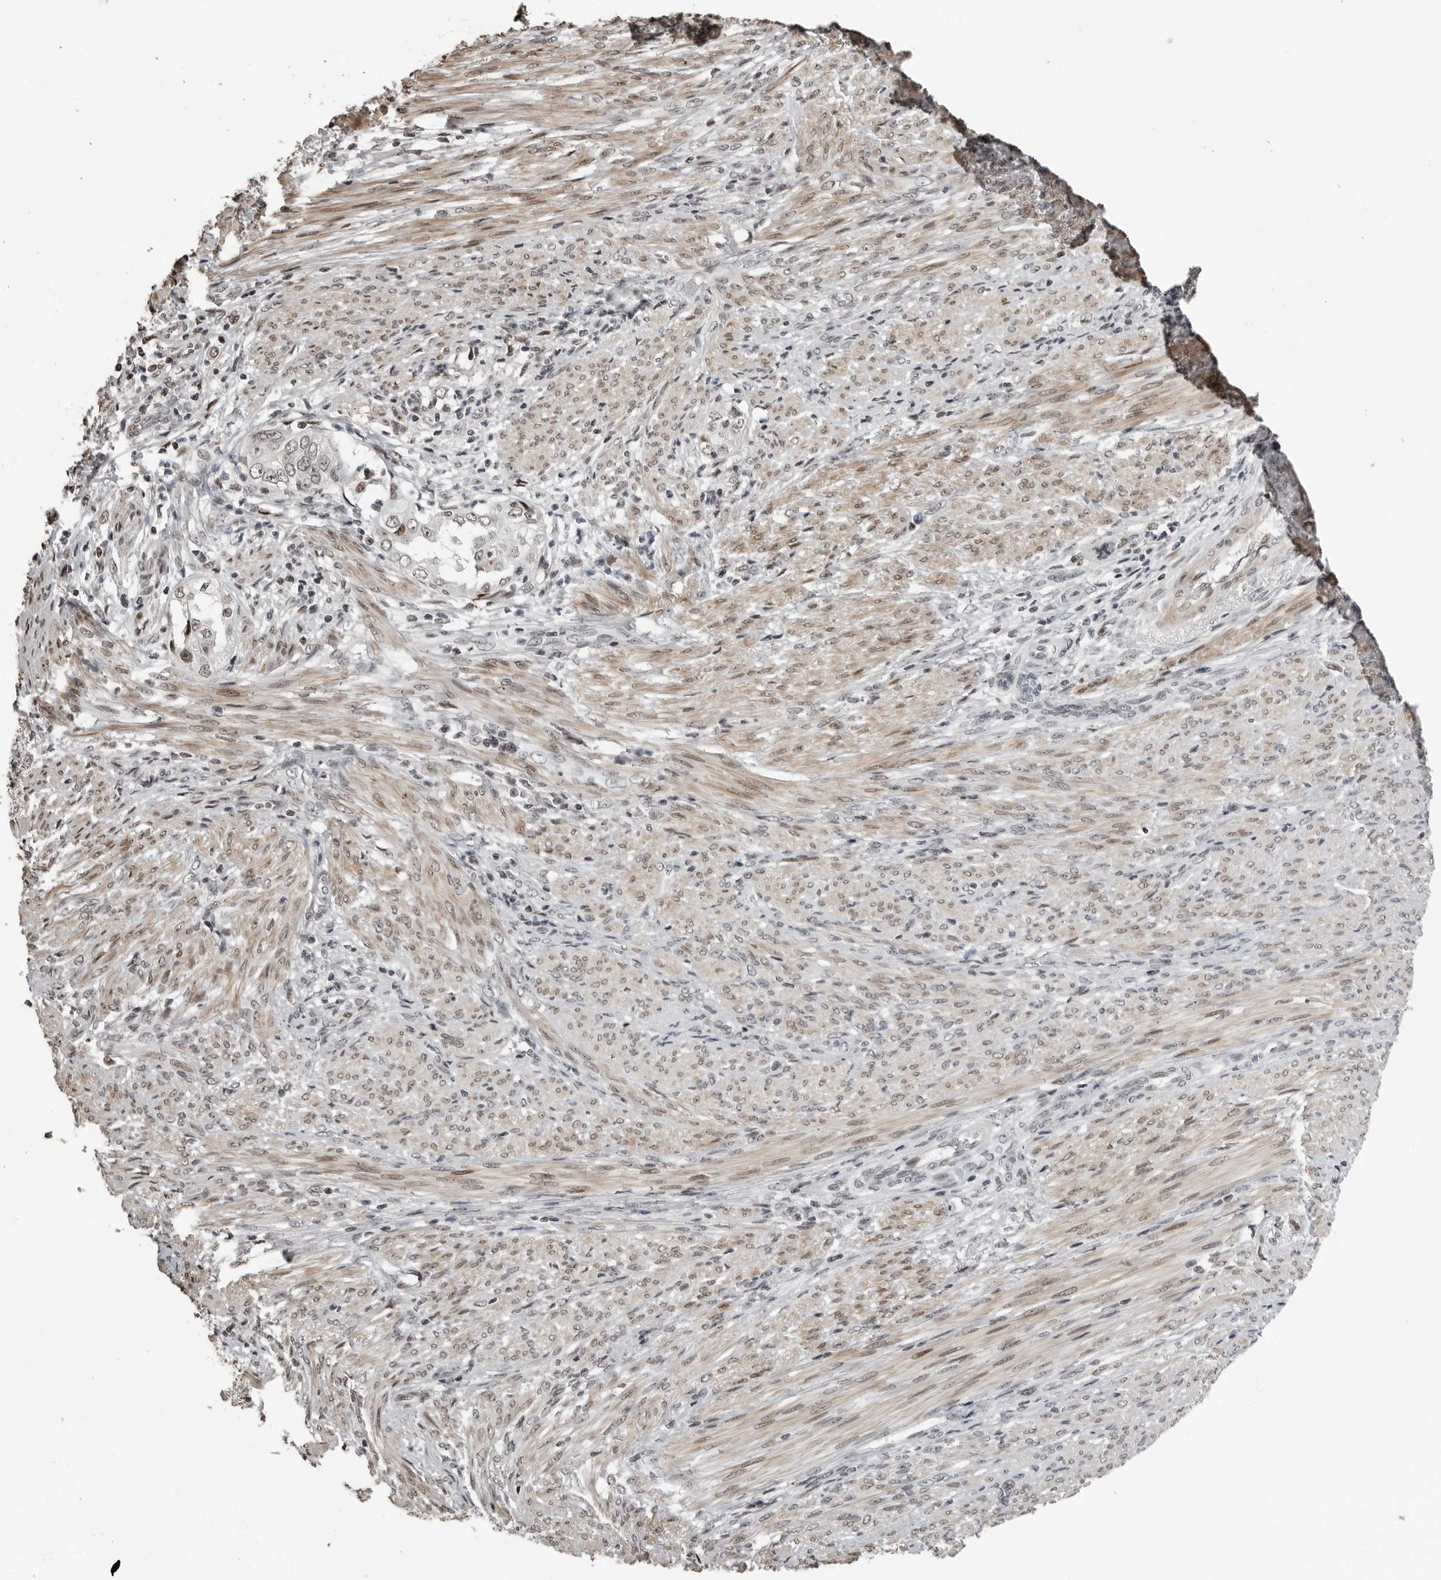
{"staining": {"intensity": "weak", "quantity": "<25%", "location": "nuclear"}, "tissue": "endometrial cancer", "cell_type": "Tumor cells", "image_type": "cancer", "snomed": [{"axis": "morphology", "description": "Adenocarcinoma, NOS"}, {"axis": "topography", "description": "Endometrium"}], "caption": "Immunohistochemical staining of human endometrial adenocarcinoma reveals no significant staining in tumor cells.", "gene": "ORC1", "patient": {"sex": "female", "age": 85}}